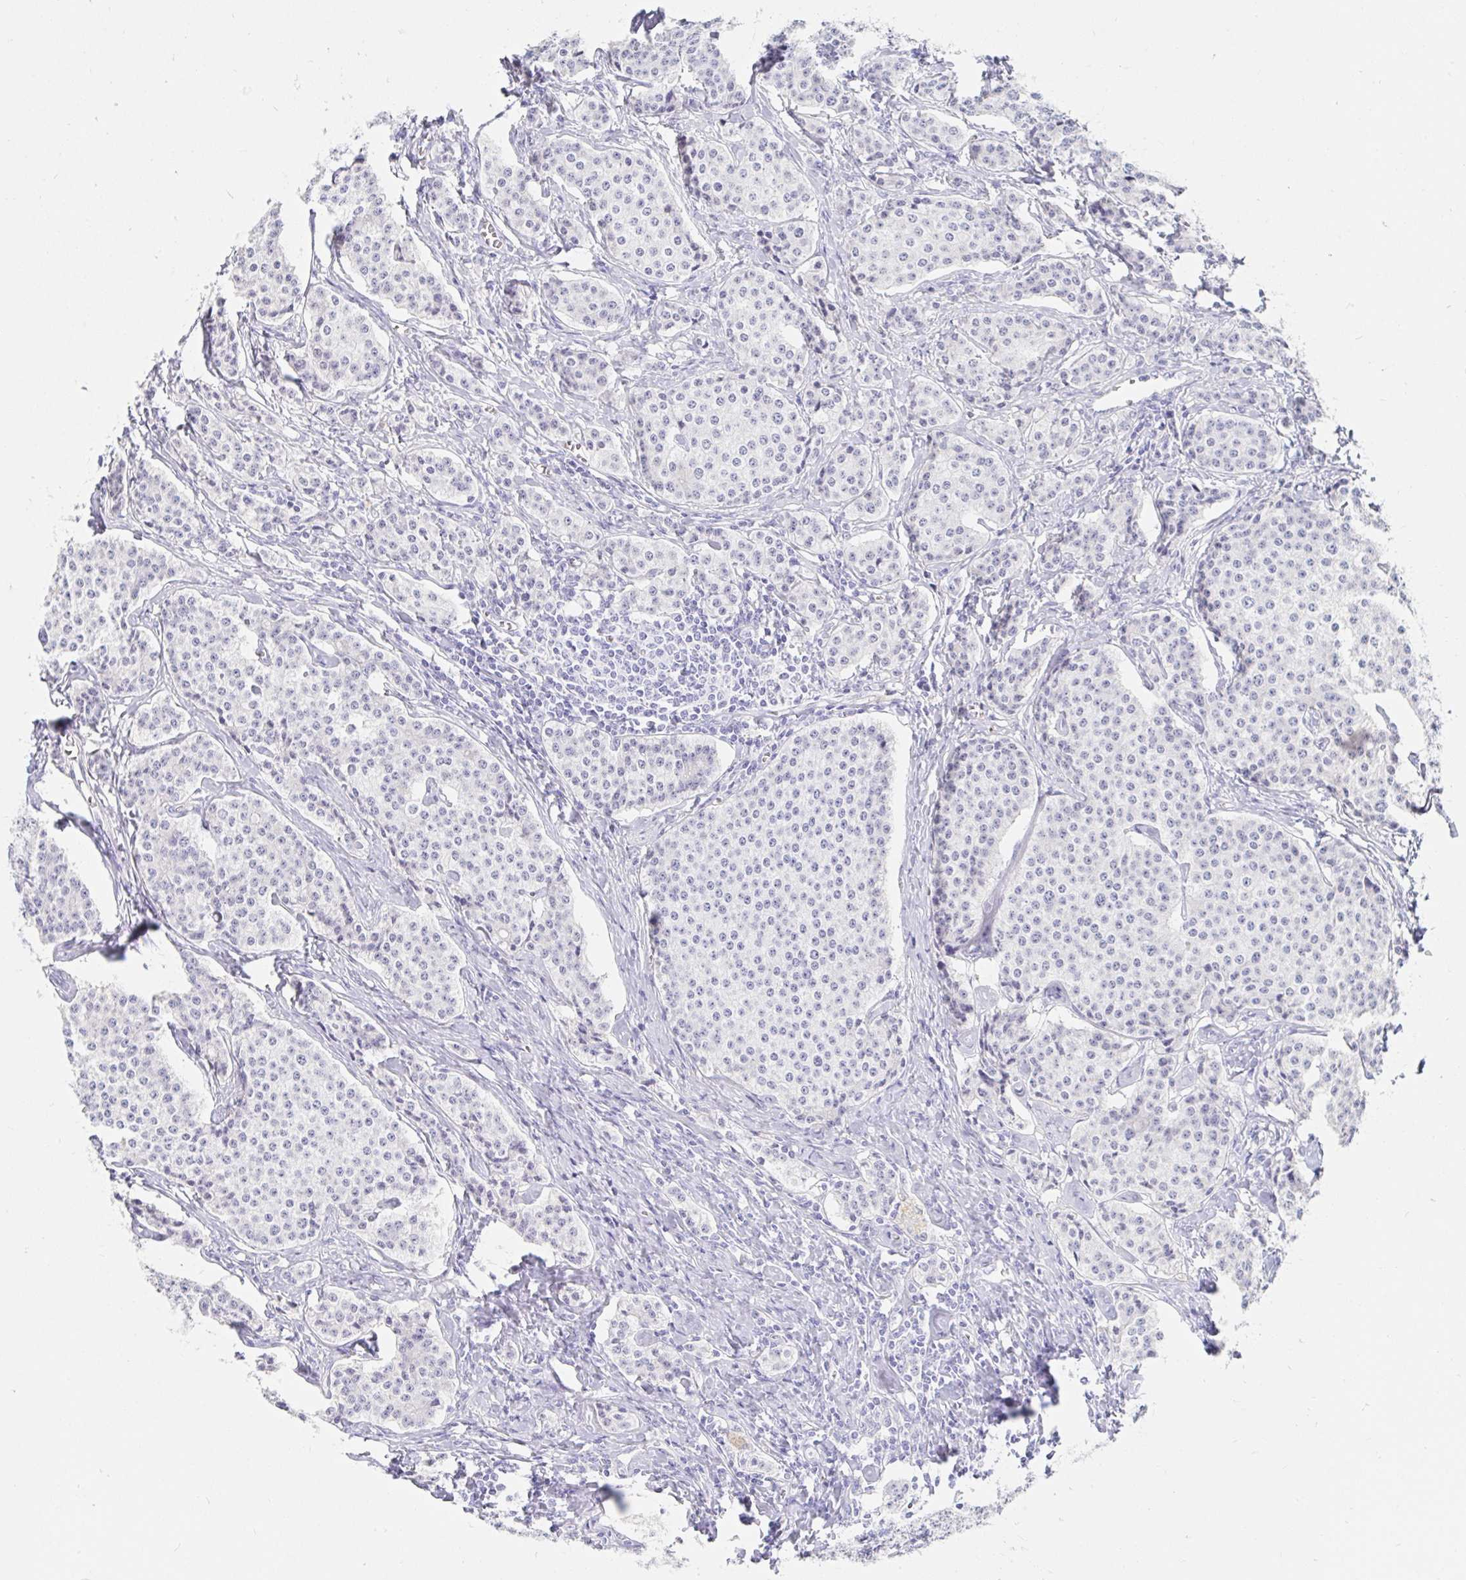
{"staining": {"intensity": "negative", "quantity": "none", "location": "none"}, "tissue": "carcinoid", "cell_type": "Tumor cells", "image_type": "cancer", "snomed": [{"axis": "morphology", "description": "Carcinoid, malignant, NOS"}, {"axis": "topography", "description": "Small intestine"}], "caption": "Malignant carcinoid was stained to show a protein in brown. There is no significant expression in tumor cells.", "gene": "OR6T1", "patient": {"sex": "female", "age": 64}}